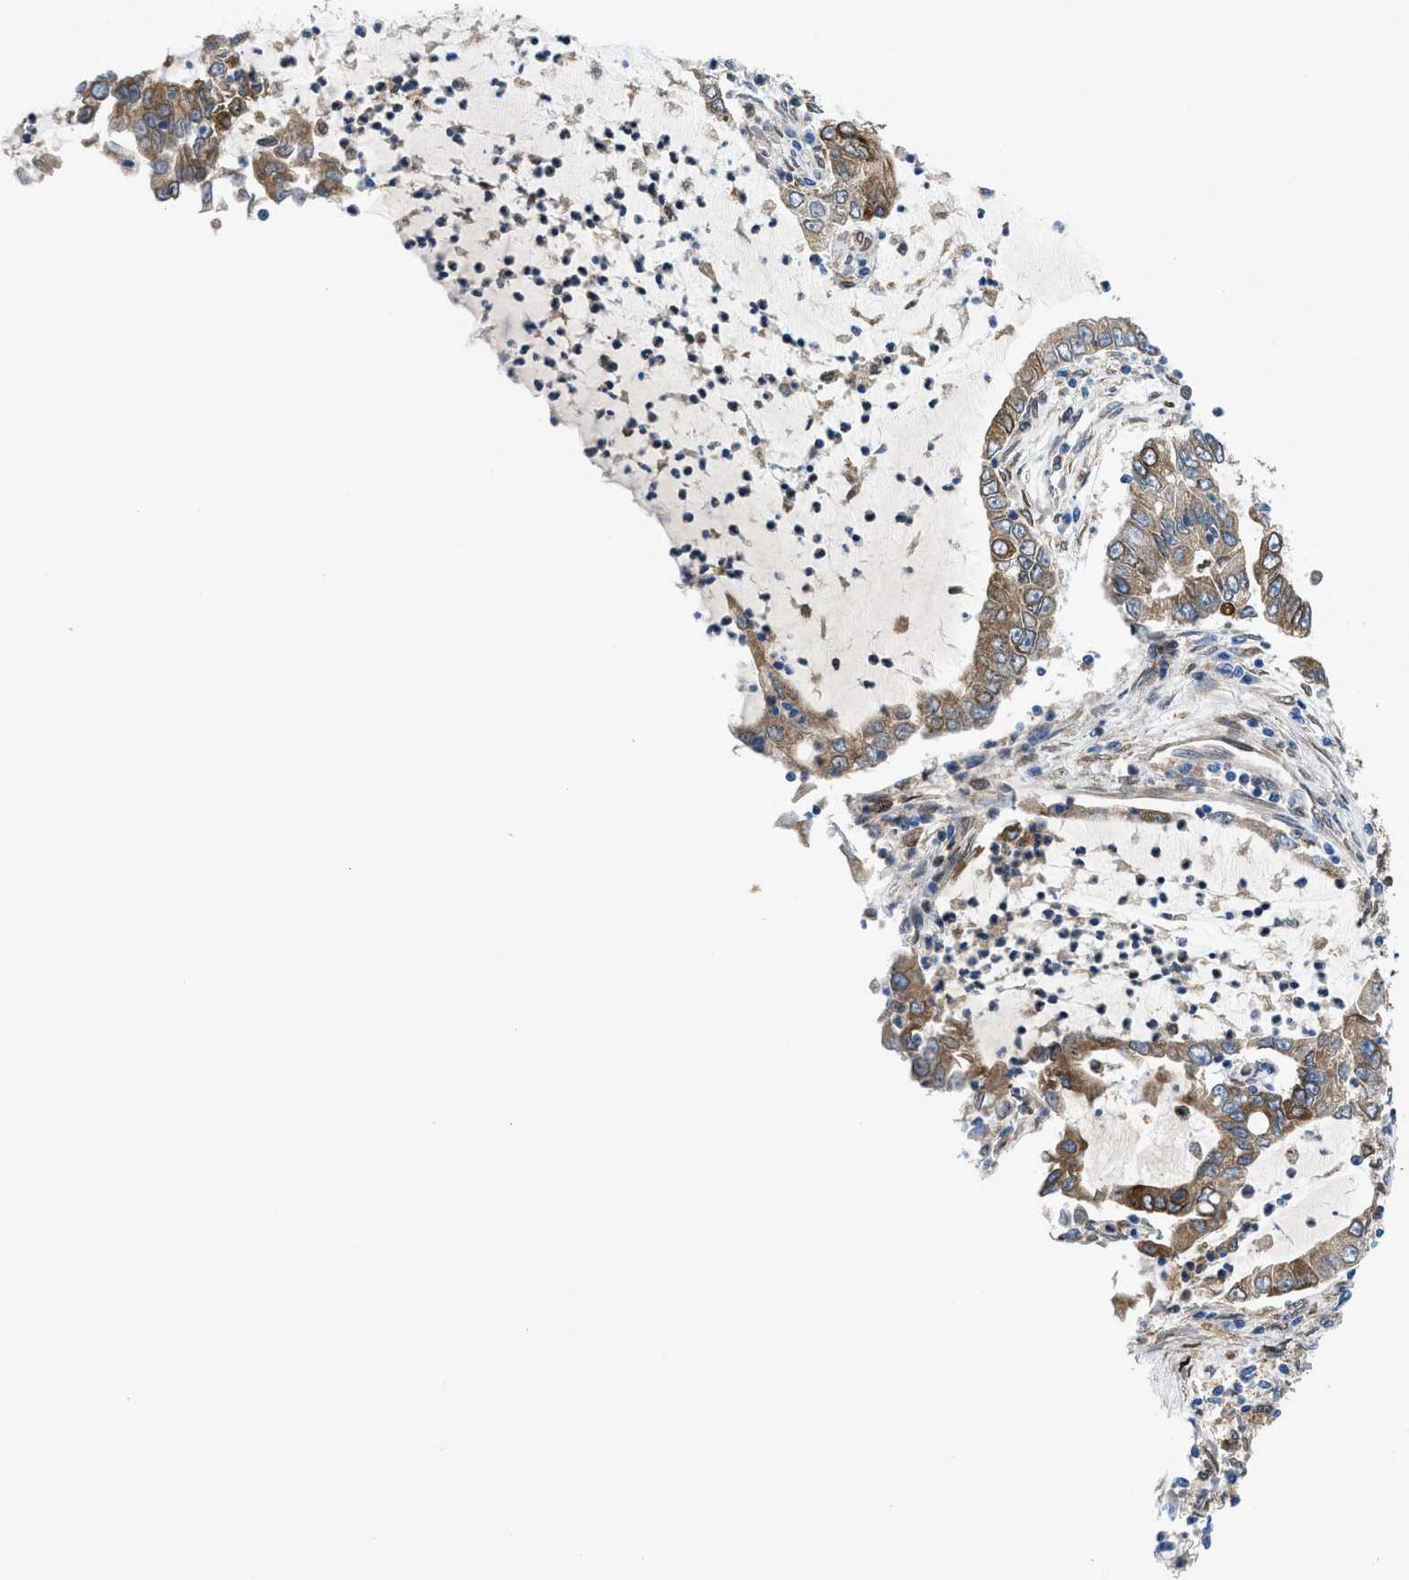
{"staining": {"intensity": "strong", "quantity": ">75%", "location": "cytoplasmic/membranous"}, "tissue": "lung cancer", "cell_type": "Tumor cells", "image_type": "cancer", "snomed": [{"axis": "morphology", "description": "Adenocarcinoma, NOS"}, {"axis": "topography", "description": "Lung"}], "caption": "Lung adenocarcinoma stained with DAB immunohistochemistry (IHC) reveals high levels of strong cytoplasmic/membranous expression in about >75% of tumor cells.", "gene": "ERLIN2", "patient": {"sex": "female", "age": 51}}